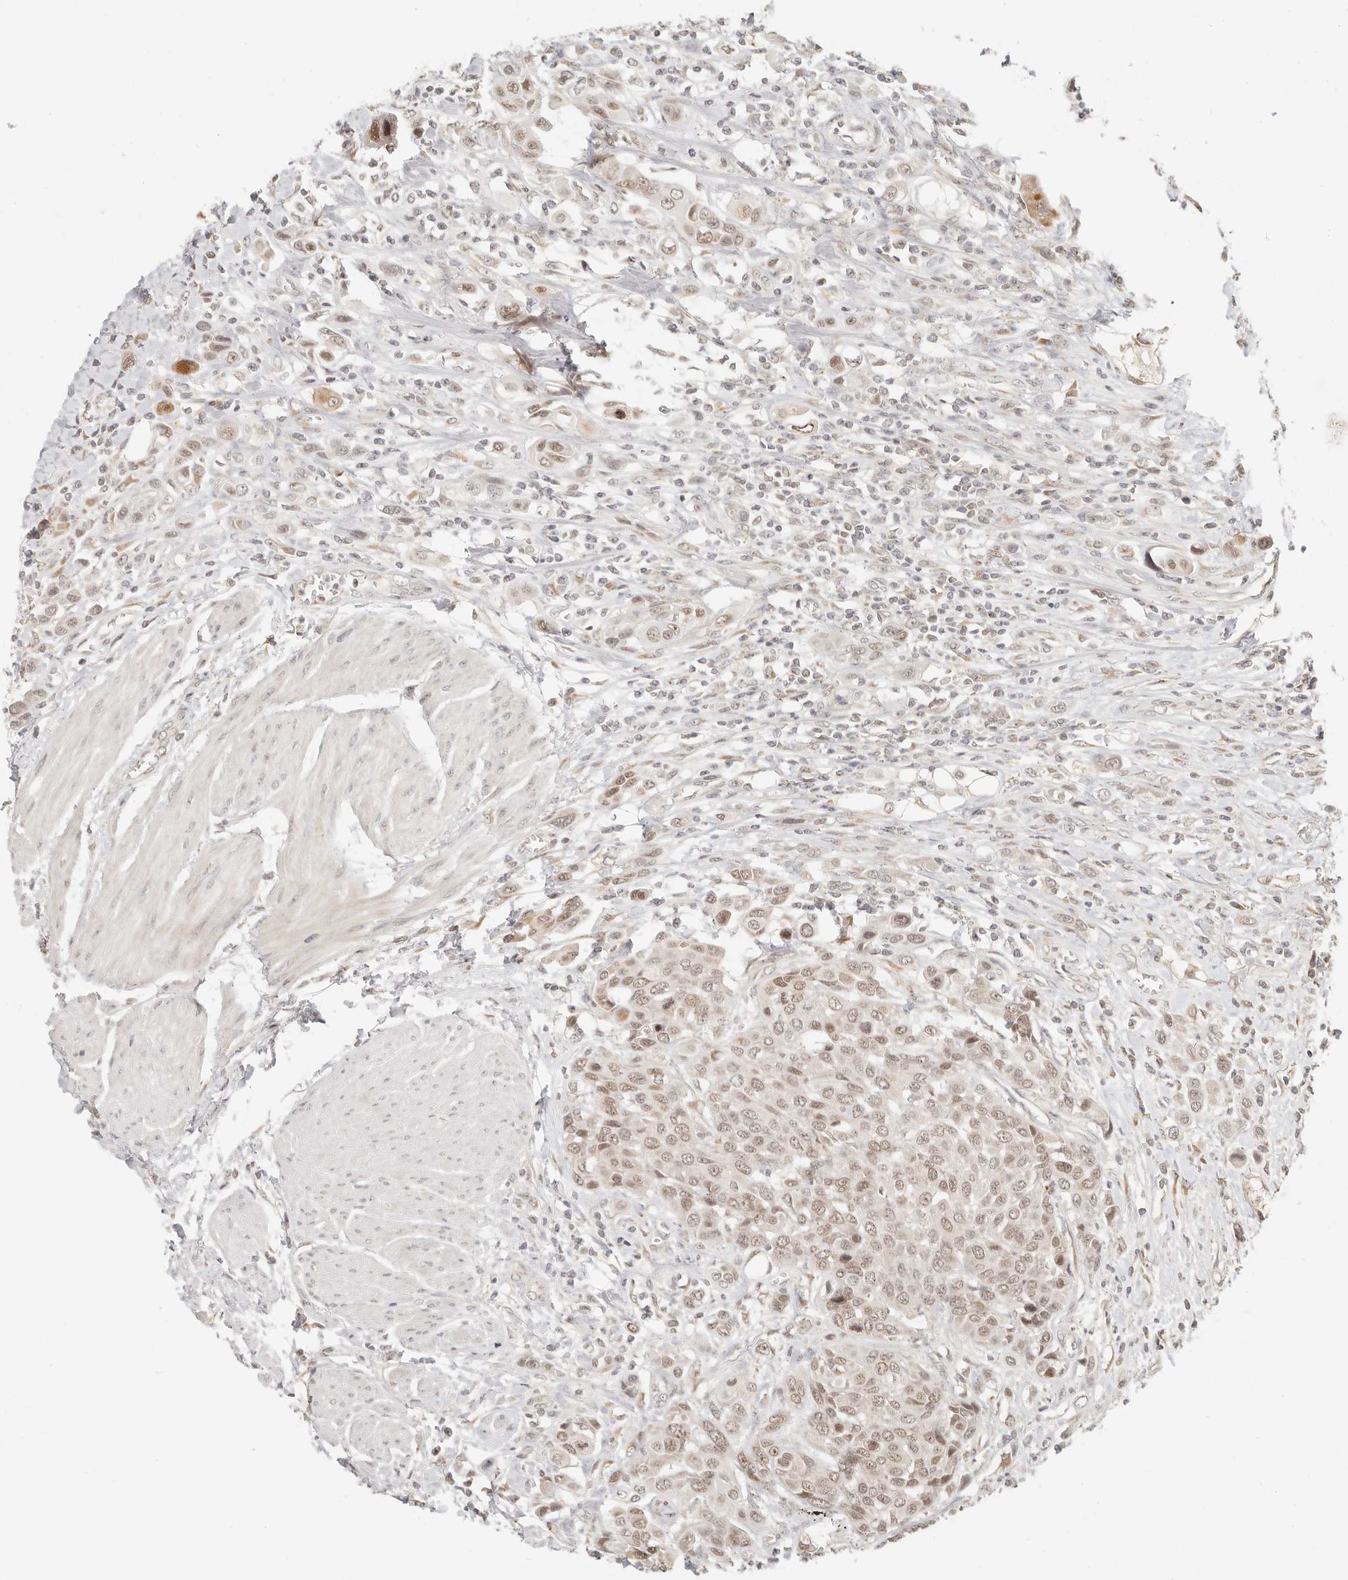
{"staining": {"intensity": "weak", "quantity": ">75%", "location": "cytoplasmic/membranous,nuclear"}, "tissue": "urothelial cancer", "cell_type": "Tumor cells", "image_type": "cancer", "snomed": [{"axis": "morphology", "description": "Urothelial carcinoma, High grade"}, {"axis": "topography", "description": "Urinary bladder"}], "caption": "Protein staining by immunohistochemistry displays weak cytoplasmic/membranous and nuclear staining in about >75% of tumor cells in high-grade urothelial carcinoma.", "gene": "INTS11", "patient": {"sex": "male", "age": 50}}